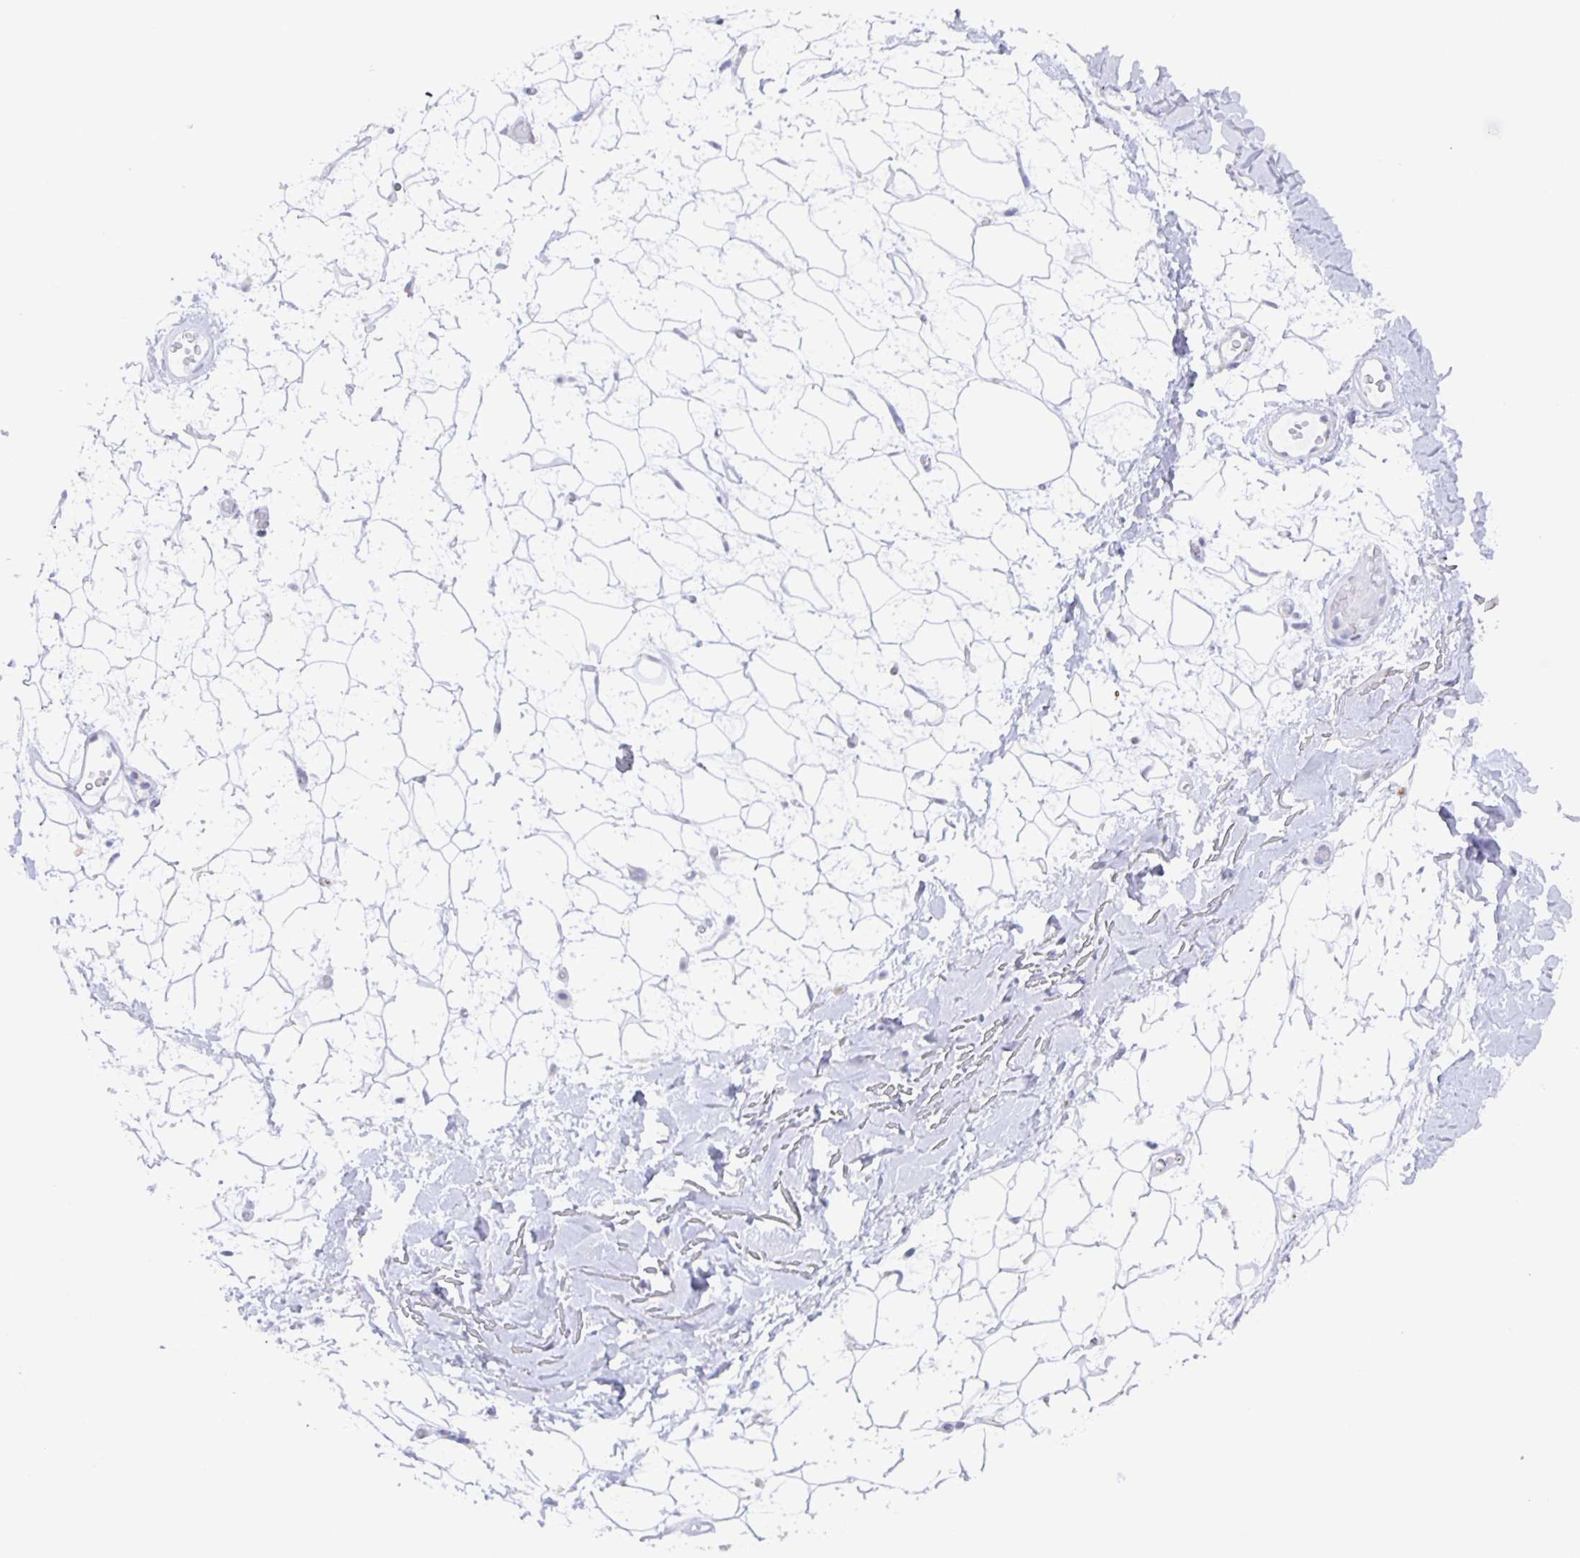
{"staining": {"intensity": "negative", "quantity": "none", "location": "none"}, "tissue": "adipose tissue", "cell_type": "Adipocytes", "image_type": "normal", "snomed": [{"axis": "morphology", "description": "Normal tissue, NOS"}, {"axis": "topography", "description": "Anal"}, {"axis": "topography", "description": "Peripheral nerve tissue"}], "caption": "Immunohistochemical staining of unremarkable human adipose tissue demonstrates no significant expression in adipocytes.", "gene": "LIPA", "patient": {"sex": "male", "age": 78}}